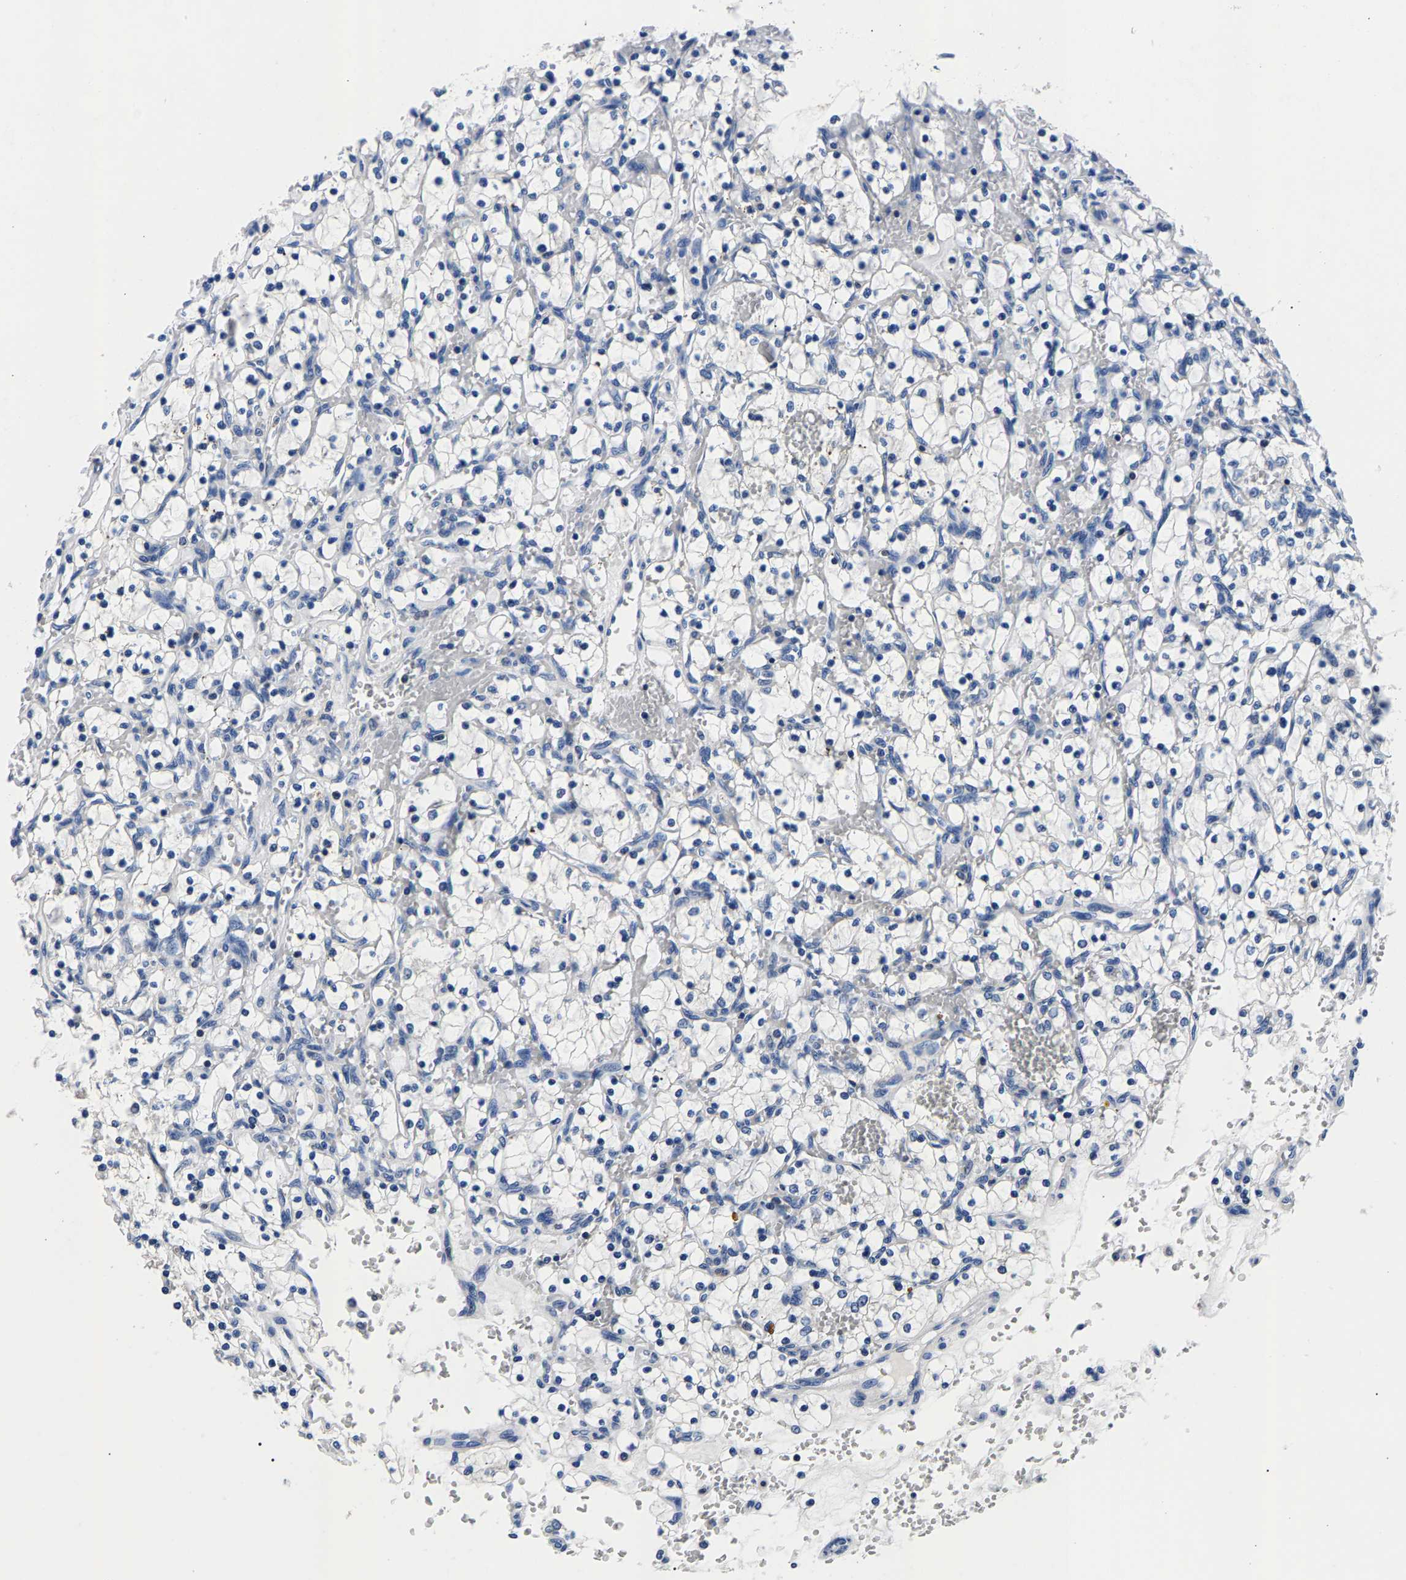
{"staining": {"intensity": "negative", "quantity": "none", "location": "none"}, "tissue": "renal cancer", "cell_type": "Tumor cells", "image_type": "cancer", "snomed": [{"axis": "morphology", "description": "Adenocarcinoma, NOS"}, {"axis": "topography", "description": "Kidney"}], "caption": "A high-resolution image shows immunohistochemistry staining of renal adenocarcinoma, which reveals no significant expression in tumor cells.", "gene": "PHF24", "patient": {"sex": "female", "age": 69}}